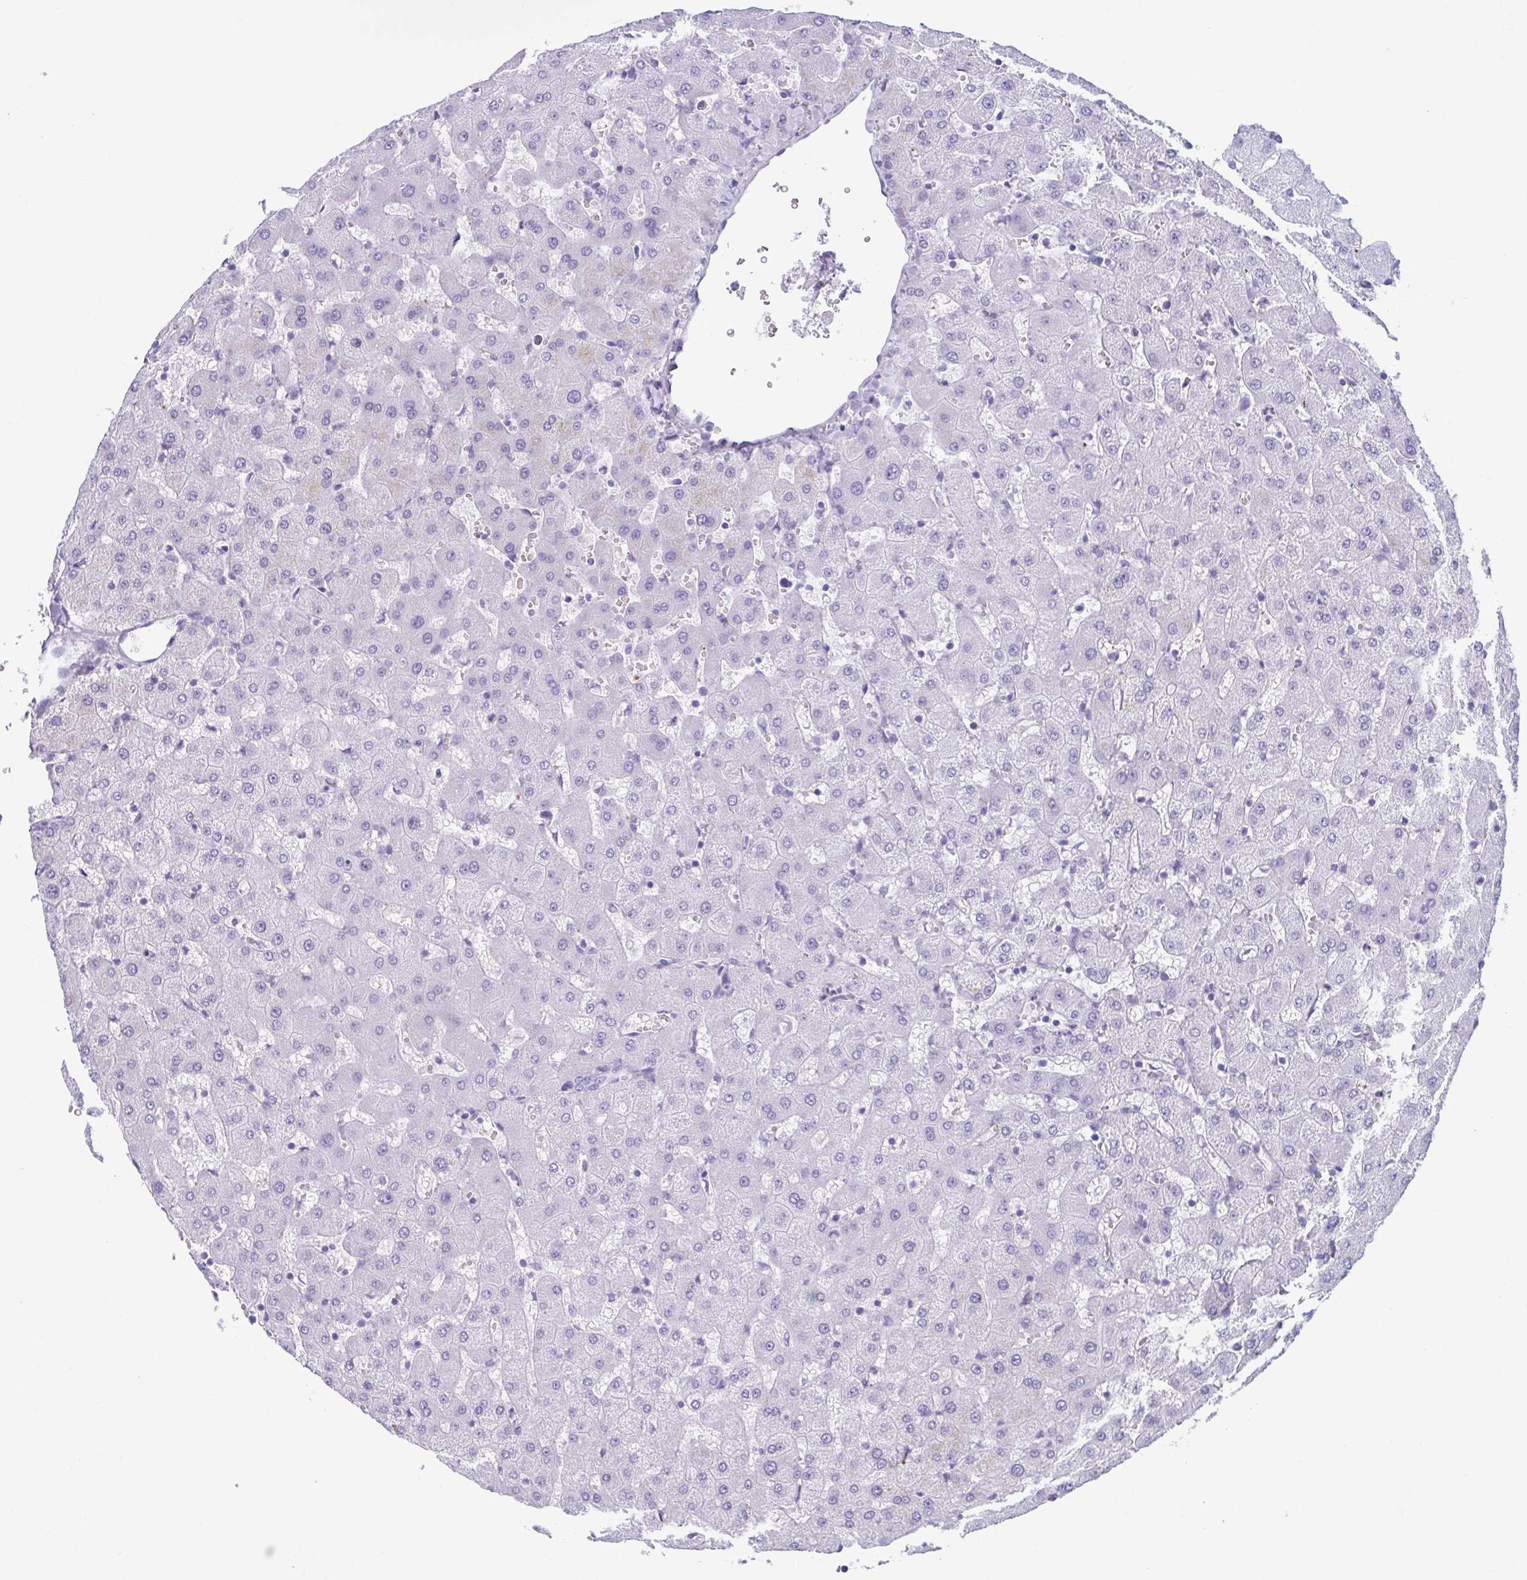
{"staining": {"intensity": "negative", "quantity": "none", "location": "none"}, "tissue": "liver", "cell_type": "Cholangiocytes", "image_type": "normal", "snomed": [{"axis": "morphology", "description": "Normal tissue, NOS"}, {"axis": "topography", "description": "Liver"}], "caption": "IHC image of normal liver stained for a protein (brown), which exhibits no positivity in cholangiocytes.", "gene": "TCEAL3", "patient": {"sex": "female", "age": 63}}